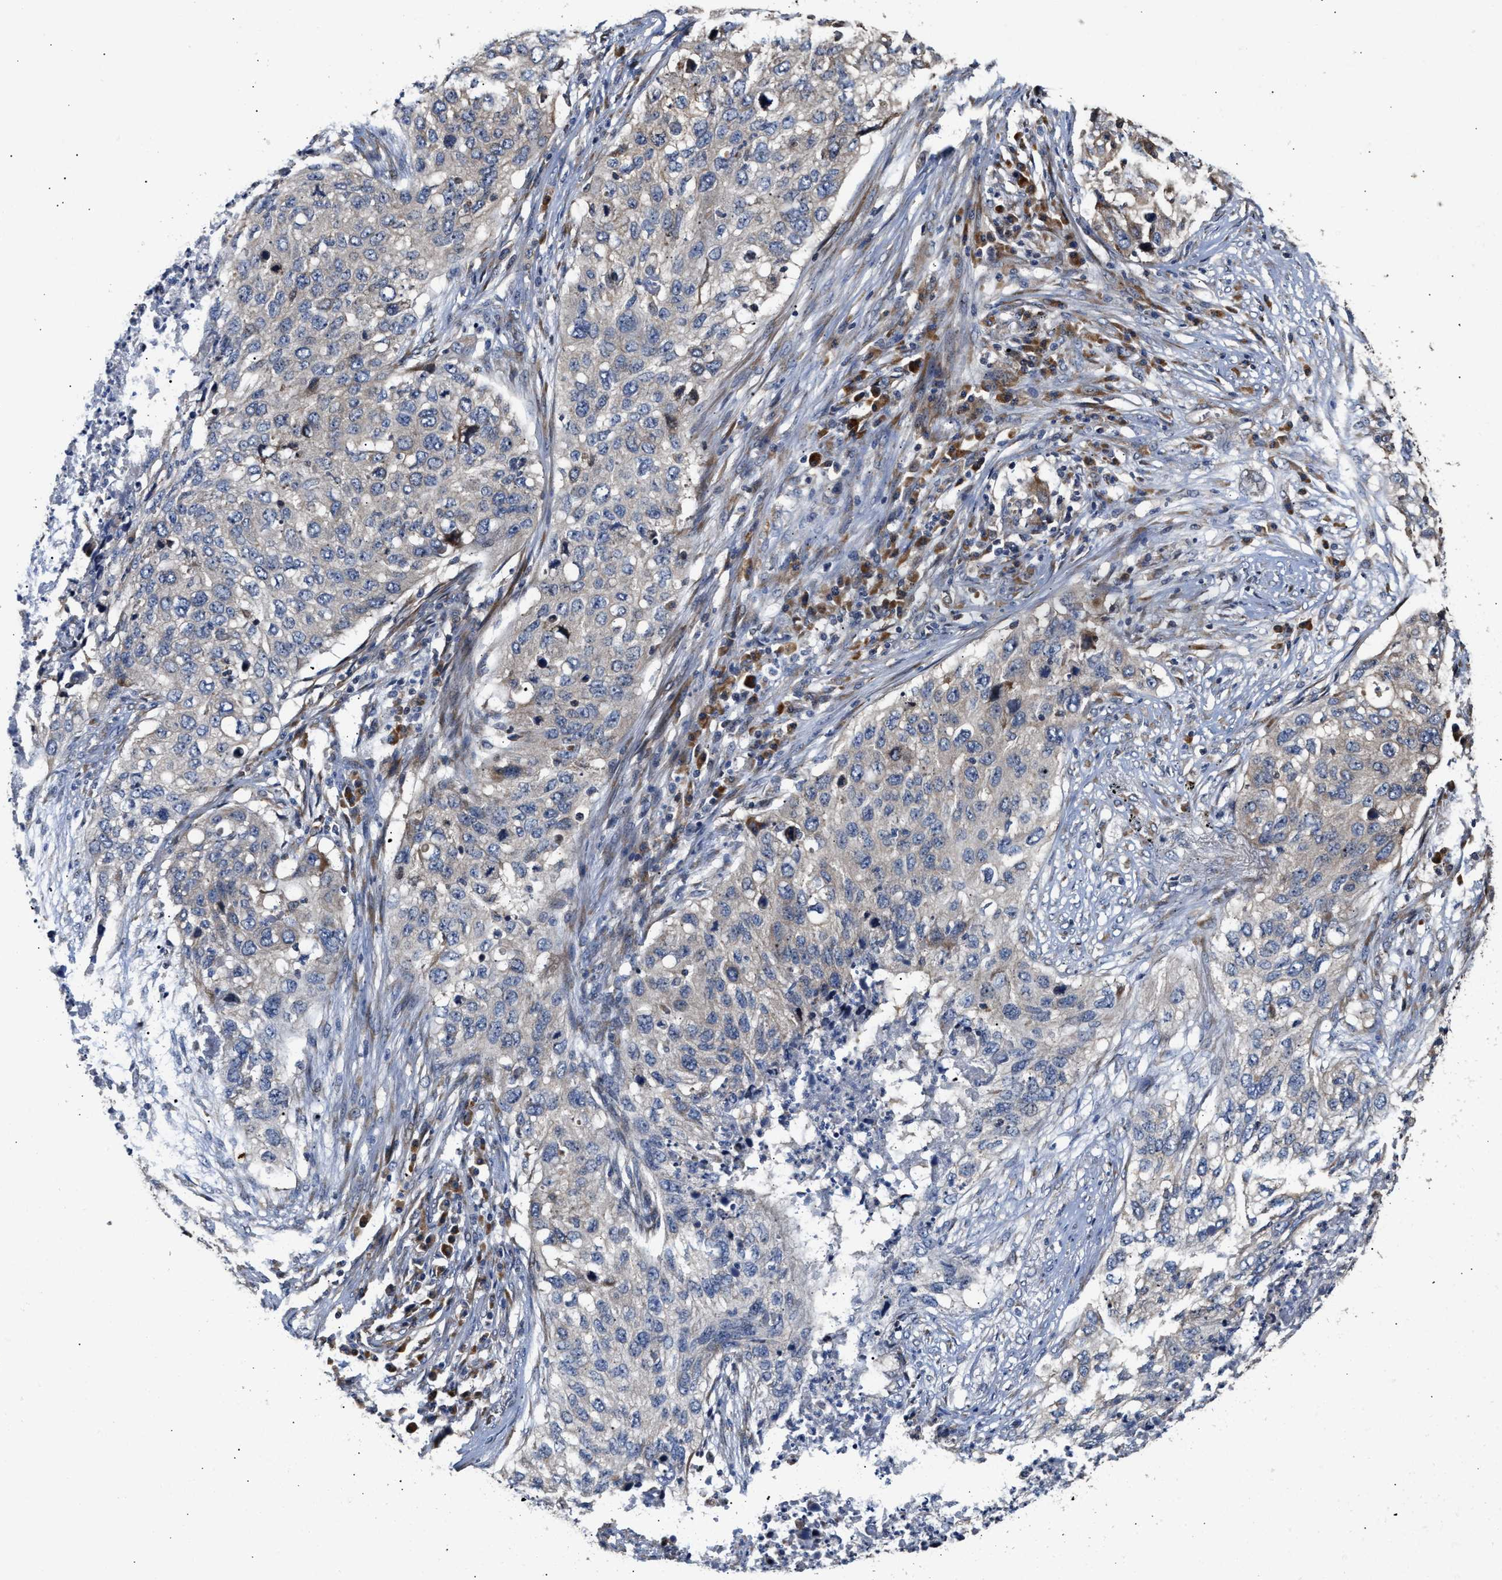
{"staining": {"intensity": "negative", "quantity": "none", "location": "none"}, "tissue": "lung cancer", "cell_type": "Tumor cells", "image_type": "cancer", "snomed": [{"axis": "morphology", "description": "Squamous cell carcinoma, NOS"}, {"axis": "topography", "description": "Lung"}], "caption": "The immunohistochemistry micrograph has no significant positivity in tumor cells of lung cancer (squamous cell carcinoma) tissue. (DAB (3,3'-diaminobenzidine) immunohistochemistry (IHC) with hematoxylin counter stain).", "gene": "CLIP2", "patient": {"sex": "female", "age": 63}}